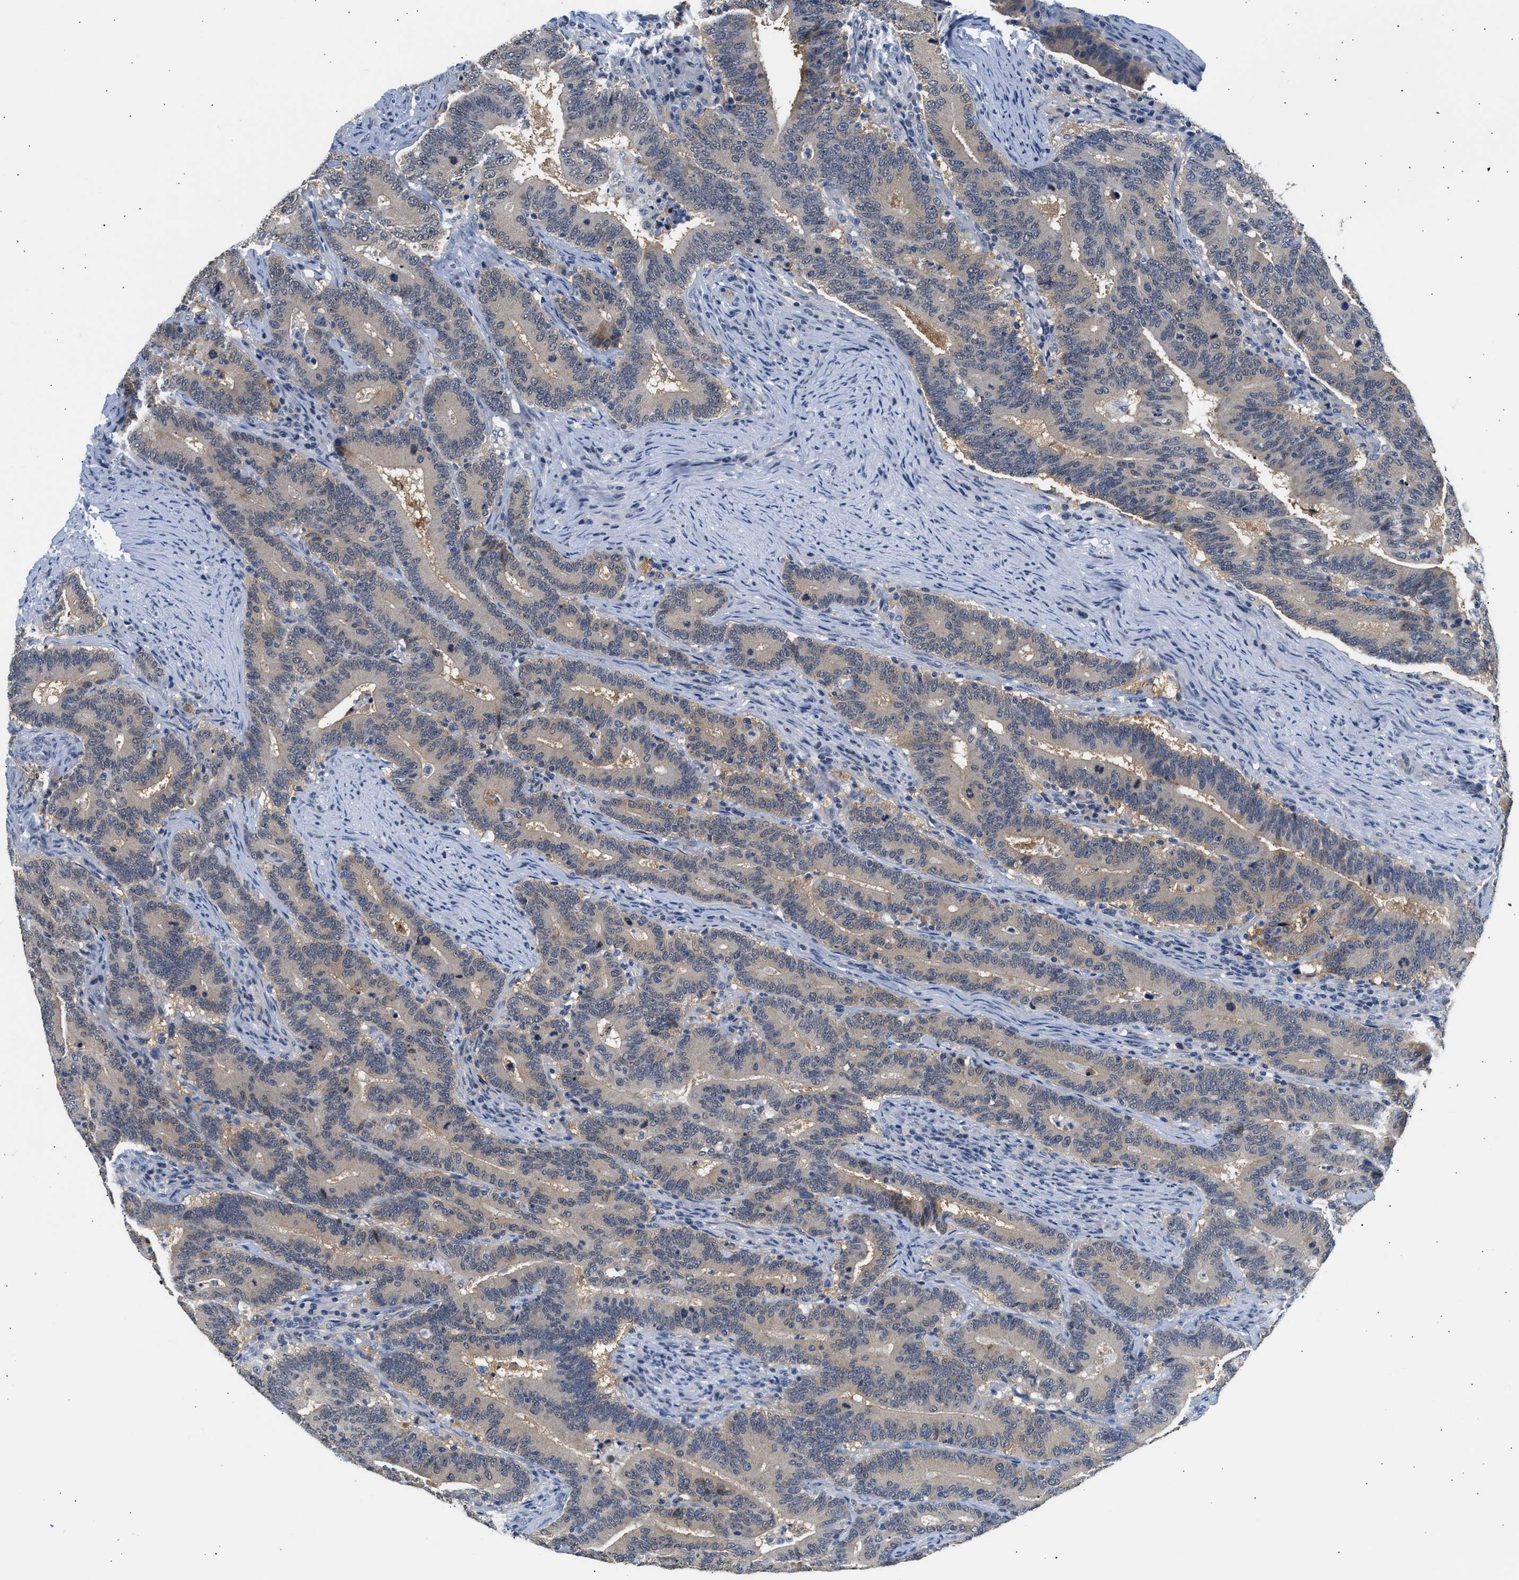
{"staining": {"intensity": "weak", "quantity": "<25%", "location": "cytoplasmic/membranous"}, "tissue": "colorectal cancer", "cell_type": "Tumor cells", "image_type": "cancer", "snomed": [{"axis": "morphology", "description": "Adenocarcinoma, NOS"}, {"axis": "topography", "description": "Colon"}], "caption": "A high-resolution image shows immunohistochemistry (IHC) staining of adenocarcinoma (colorectal), which displays no significant expression in tumor cells.", "gene": "PPM1L", "patient": {"sex": "female", "age": 66}}